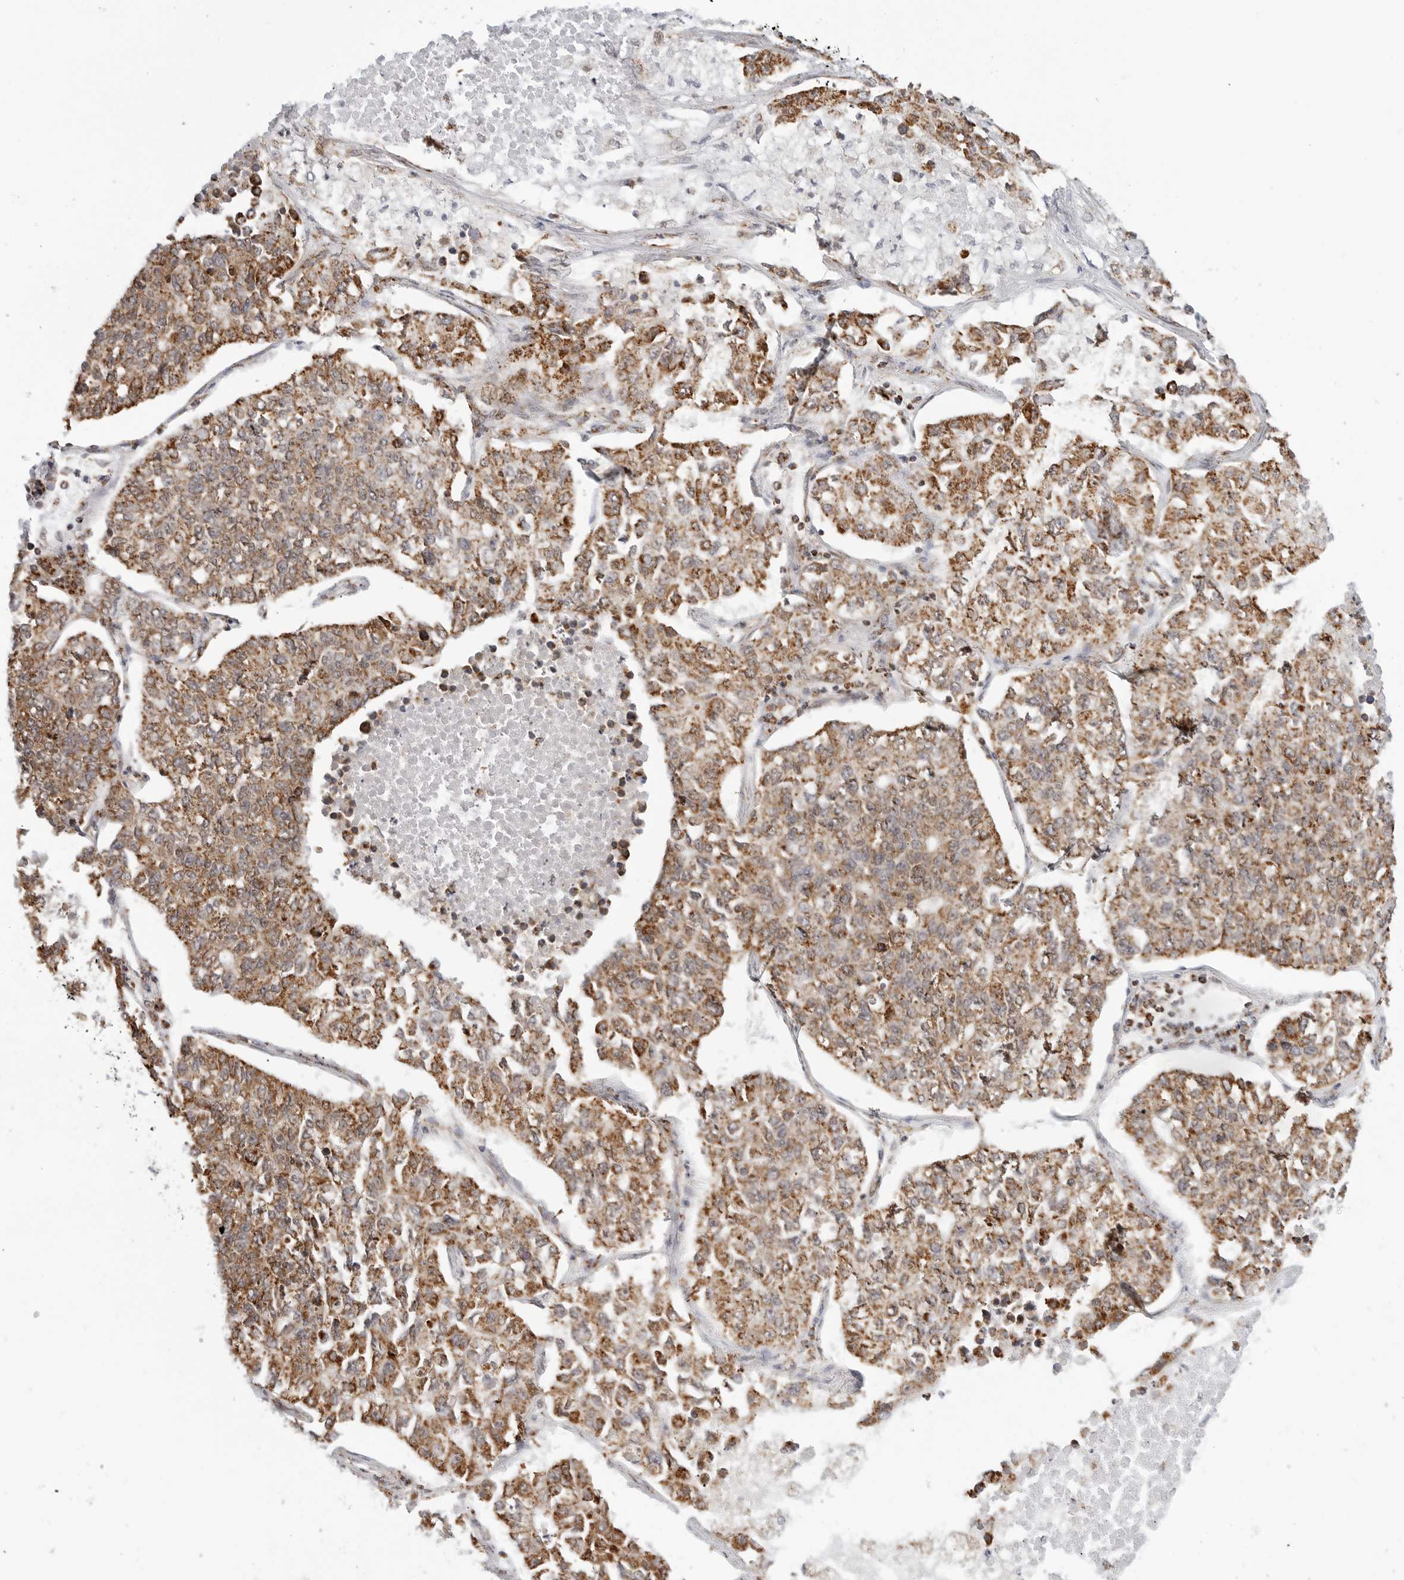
{"staining": {"intensity": "moderate", "quantity": ">75%", "location": "cytoplasmic/membranous"}, "tissue": "lung cancer", "cell_type": "Tumor cells", "image_type": "cancer", "snomed": [{"axis": "morphology", "description": "Adenocarcinoma, NOS"}, {"axis": "topography", "description": "Lung"}], "caption": "Adenocarcinoma (lung) tissue demonstrates moderate cytoplasmic/membranous positivity in about >75% of tumor cells, visualized by immunohistochemistry.", "gene": "POLR3GL", "patient": {"sex": "male", "age": 49}}